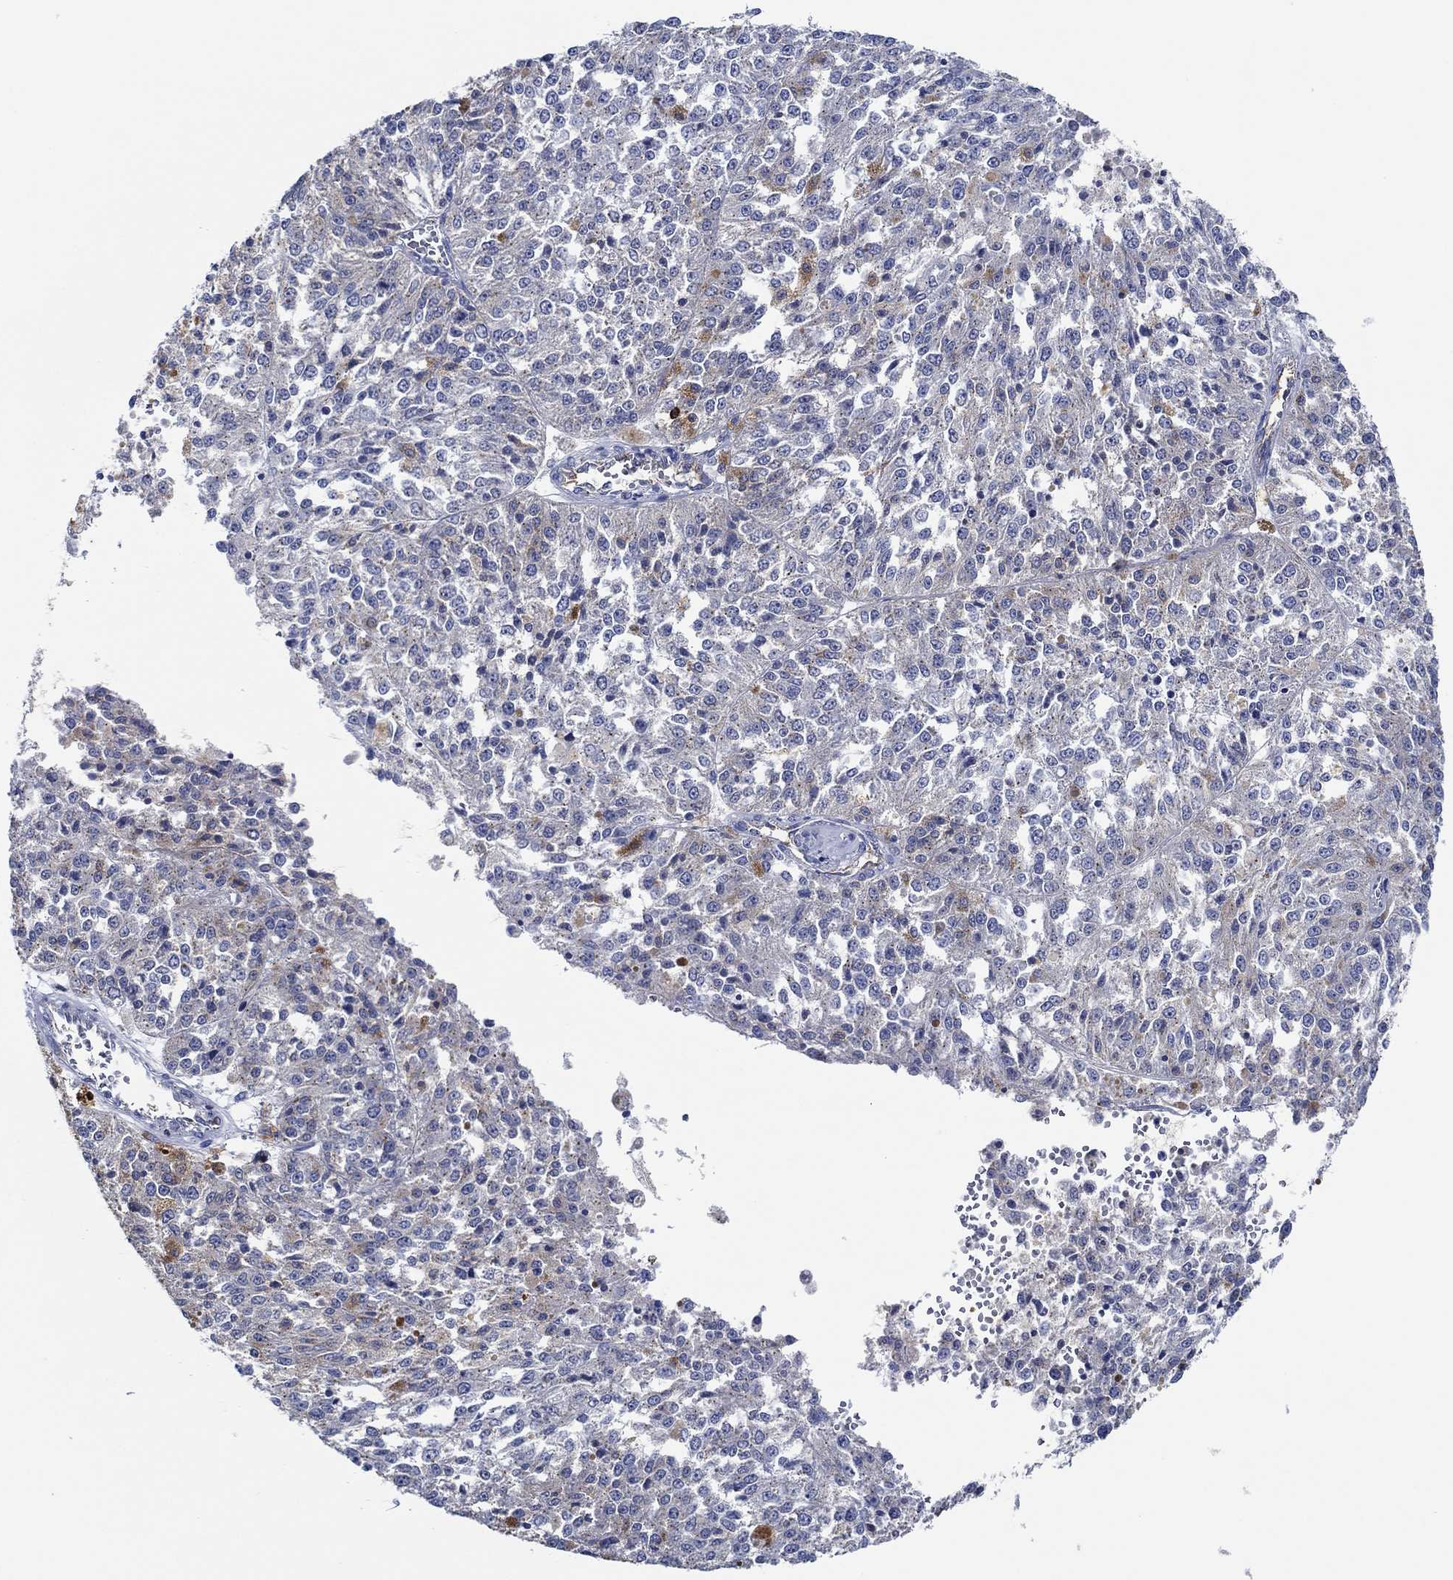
{"staining": {"intensity": "moderate", "quantity": "<25%", "location": "cytoplasmic/membranous"}, "tissue": "melanoma", "cell_type": "Tumor cells", "image_type": "cancer", "snomed": [{"axis": "morphology", "description": "Malignant melanoma, Metastatic site"}, {"axis": "topography", "description": "Lymph node"}], "caption": "IHC image of human malignant melanoma (metastatic site) stained for a protein (brown), which shows low levels of moderate cytoplasmic/membranous expression in approximately <25% of tumor cells.", "gene": "CPM", "patient": {"sex": "female", "age": 64}}